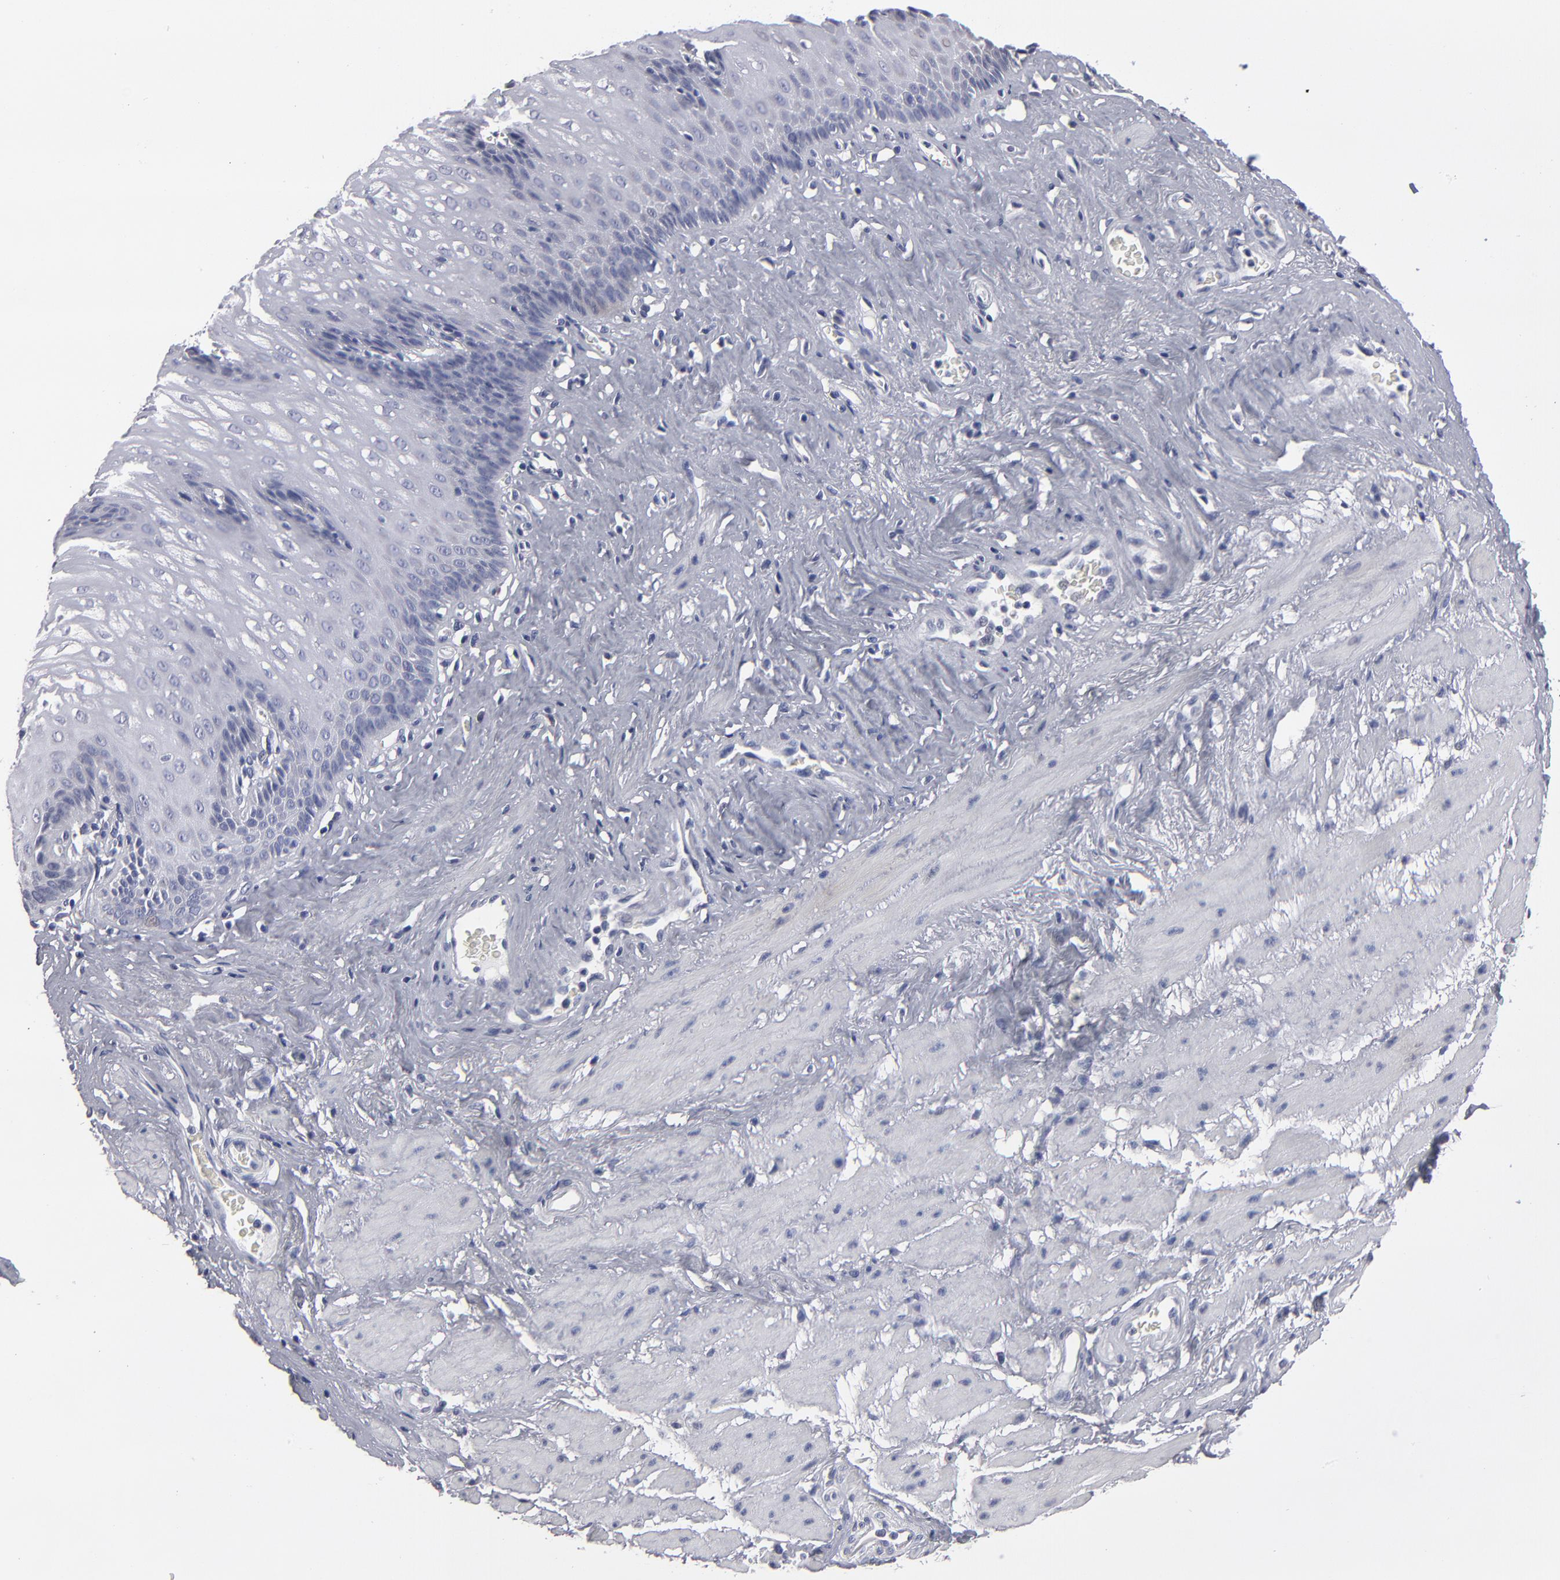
{"staining": {"intensity": "negative", "quantity": "none", "location": "none"}, "tissue": "esophagus", "cell_type": "Squamous epithelial cells", "image_type": "normal", "snomed": [{"axis": "morphology", "description": "Normal tissue, NOS"}, {"axis": "topography", "description": "Esophagus"}], "caption": "High power microscopy micrograph of an immunohistochemistry micrograph of benign esophagus, revealing no significant expression in squamous epithelial cells.", "gene": "CCDC80", "patient": {"sex": "female", "age": 70}}